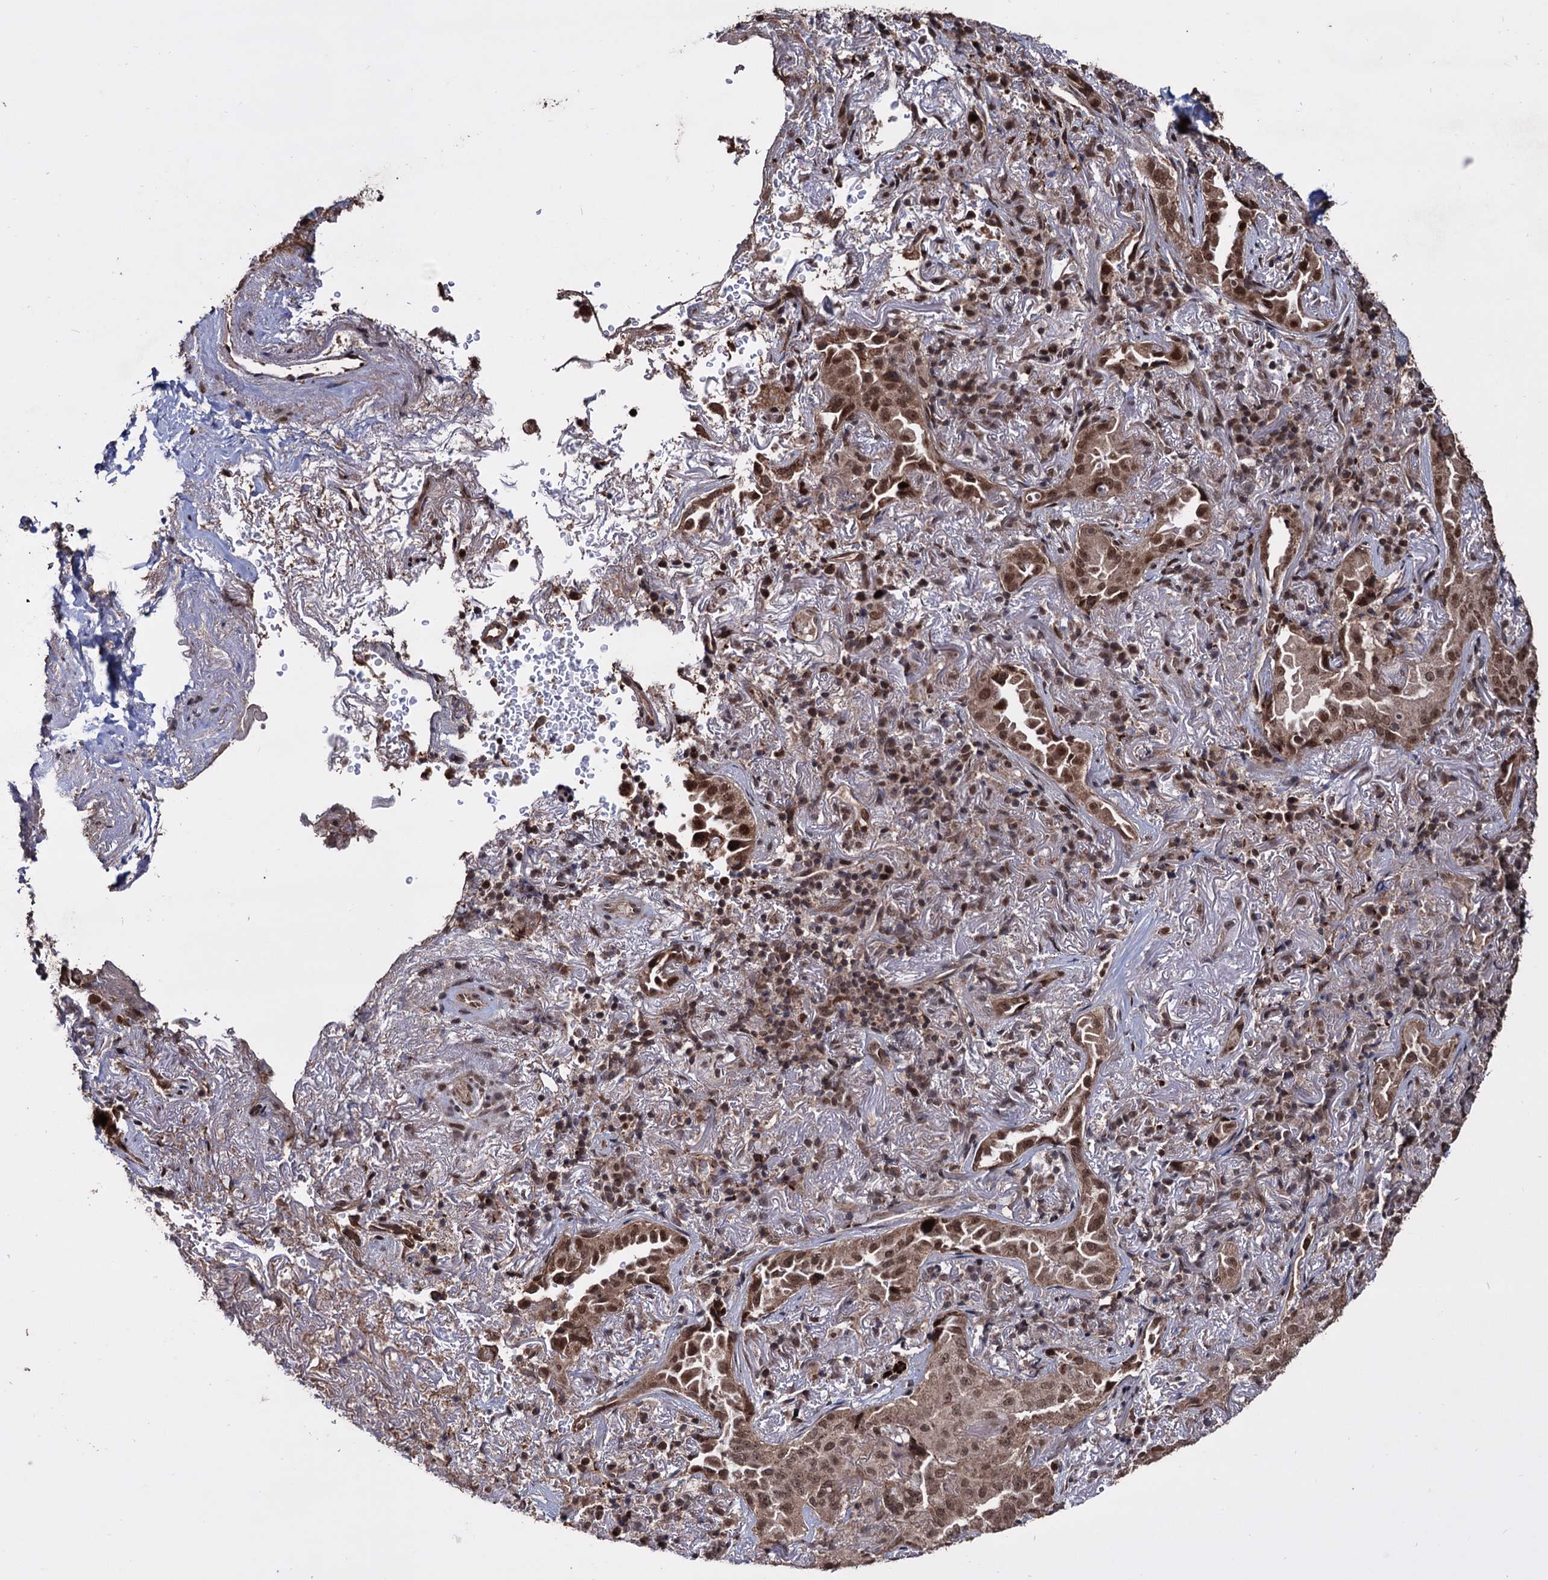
{"staining": {"intensity": "moderate", "quantity": ">75%", "location": "cytoplasmic/membranous,nuclear"}, "tissue": "lung cancer", "cell_type": "Tumor cells", "image_type": "cancer", "snomed": [{"axis": "morphology", "description": "Adenocarcinoma, NOS"}, {"axis": "topography", "description": "Lung"}], "caption": "Moderate cytoplasmic/membranous and nuclear staining is identified in approximately >75% of tumor cells in lung cancer (adenocarcinoma). Nuclei are stained in blue.", "gene": "KLF5", "patient": {"sex": "female", "age": 69}}